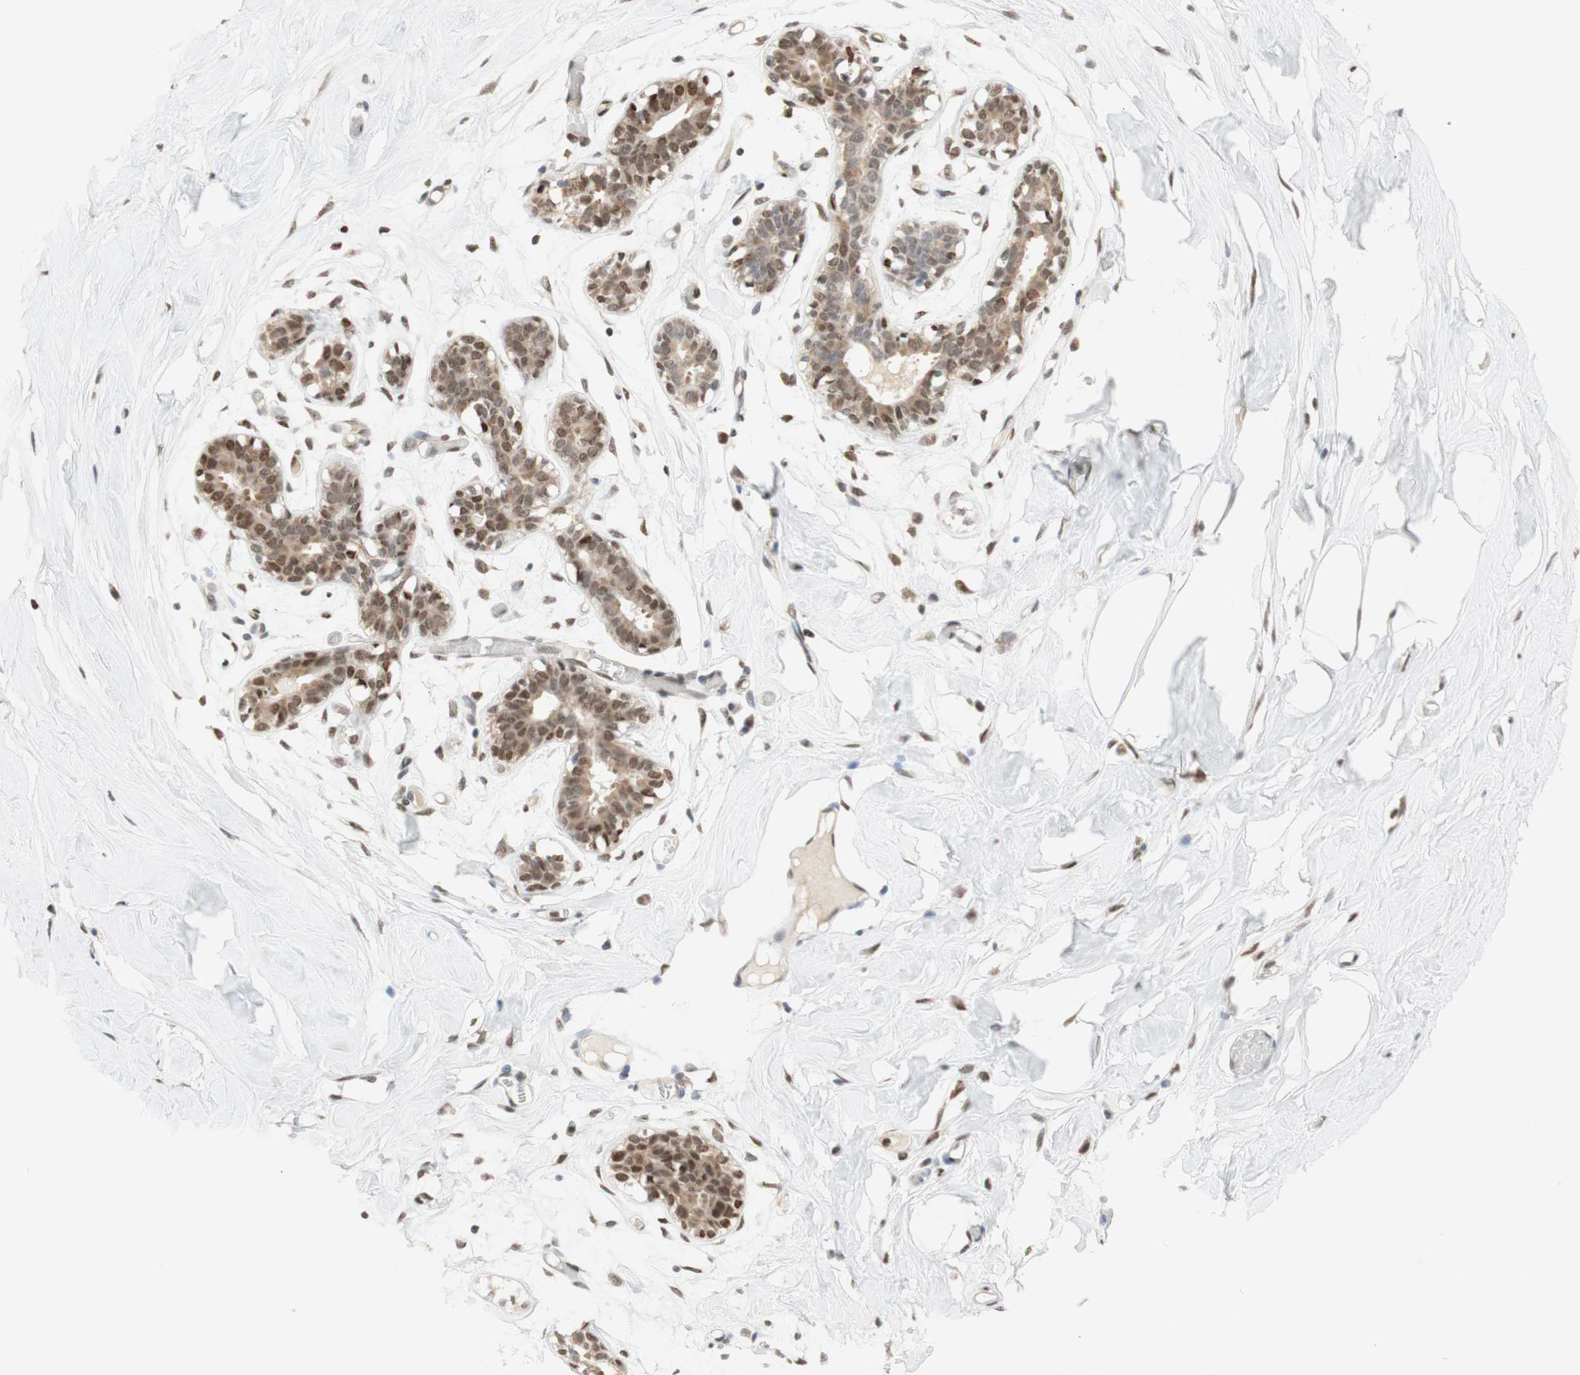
{"staining": {"intensity": "negative", "quantity": "none", "location": "none"}, "tissue": "adipose tissue", "cell_type": "Adipocytes", "image_type": "normal", "snomed": [{"axis": "morphology", "description": "Normal tissue, NOS"}, {"axis": "topography", "description": "Breast"}, {"axis": "topography", "description": "Adipose tissue"}], "caption": "High power microscopy image of an IHC photomicrograph of normal adipose tissue, revealing no significant staining in adipocytes.", "gene": "DNMT3A", "patient": {"sex": "female", "age": 25}}